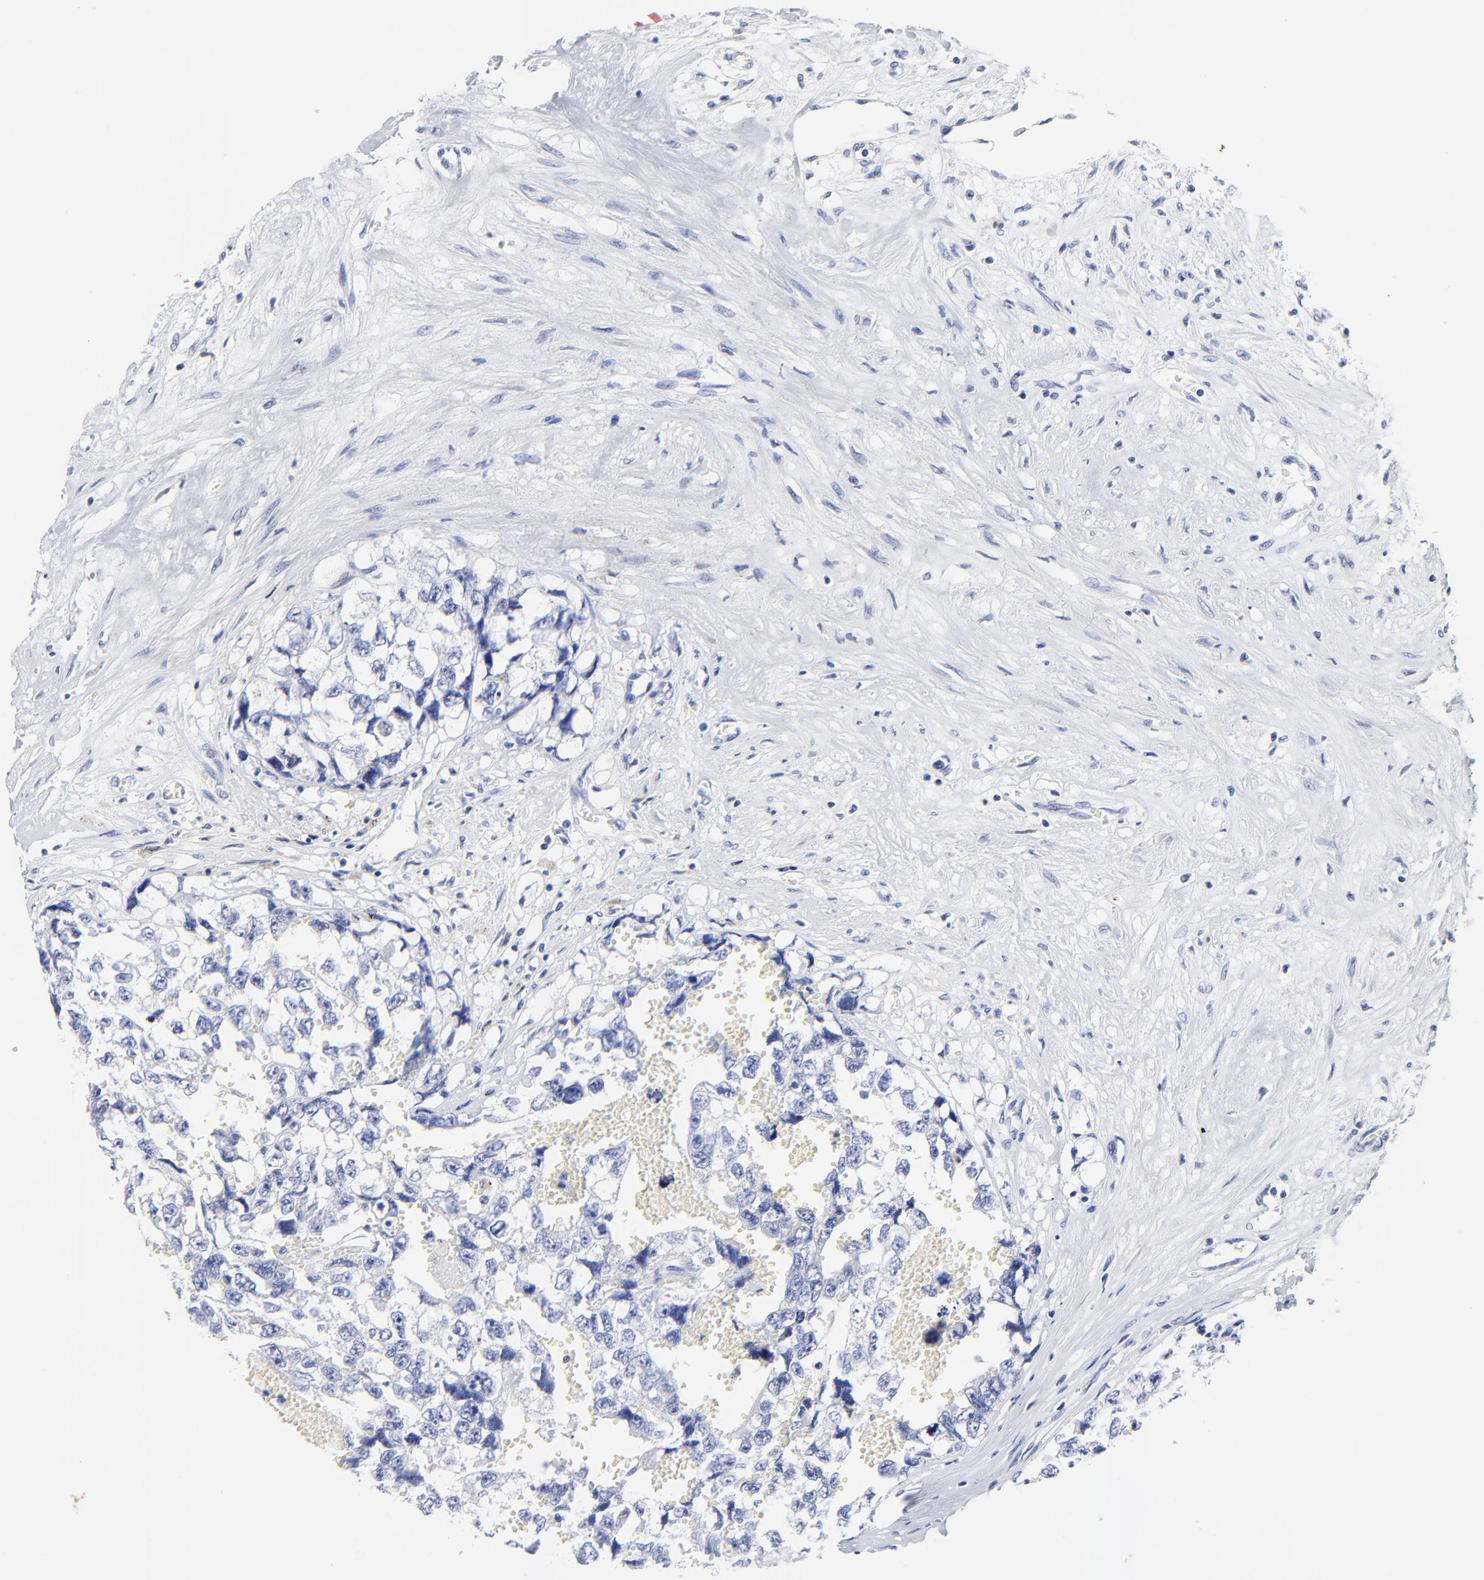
{"staining": {"intensity": "negative", "quantity": "none", "location": "none"}, "tissue": "testis cancer", "cell_type": "Tumor cells", "image_type": "cancer", "snomed": [{"axis": "morphology", "description": "Carcinoma, Embryonal, NOS"}, {"axis": "topography", "description": "Testis"}], "caption": "The IHC photomicrograph has no significant expression in tumor cells of embryonal carcinoma (testis) tissue. (DAB immunohistochemistry (IHC), high magnification).", "gene": "FBXO10", "patient": {"sex": "male", "age": 31}}